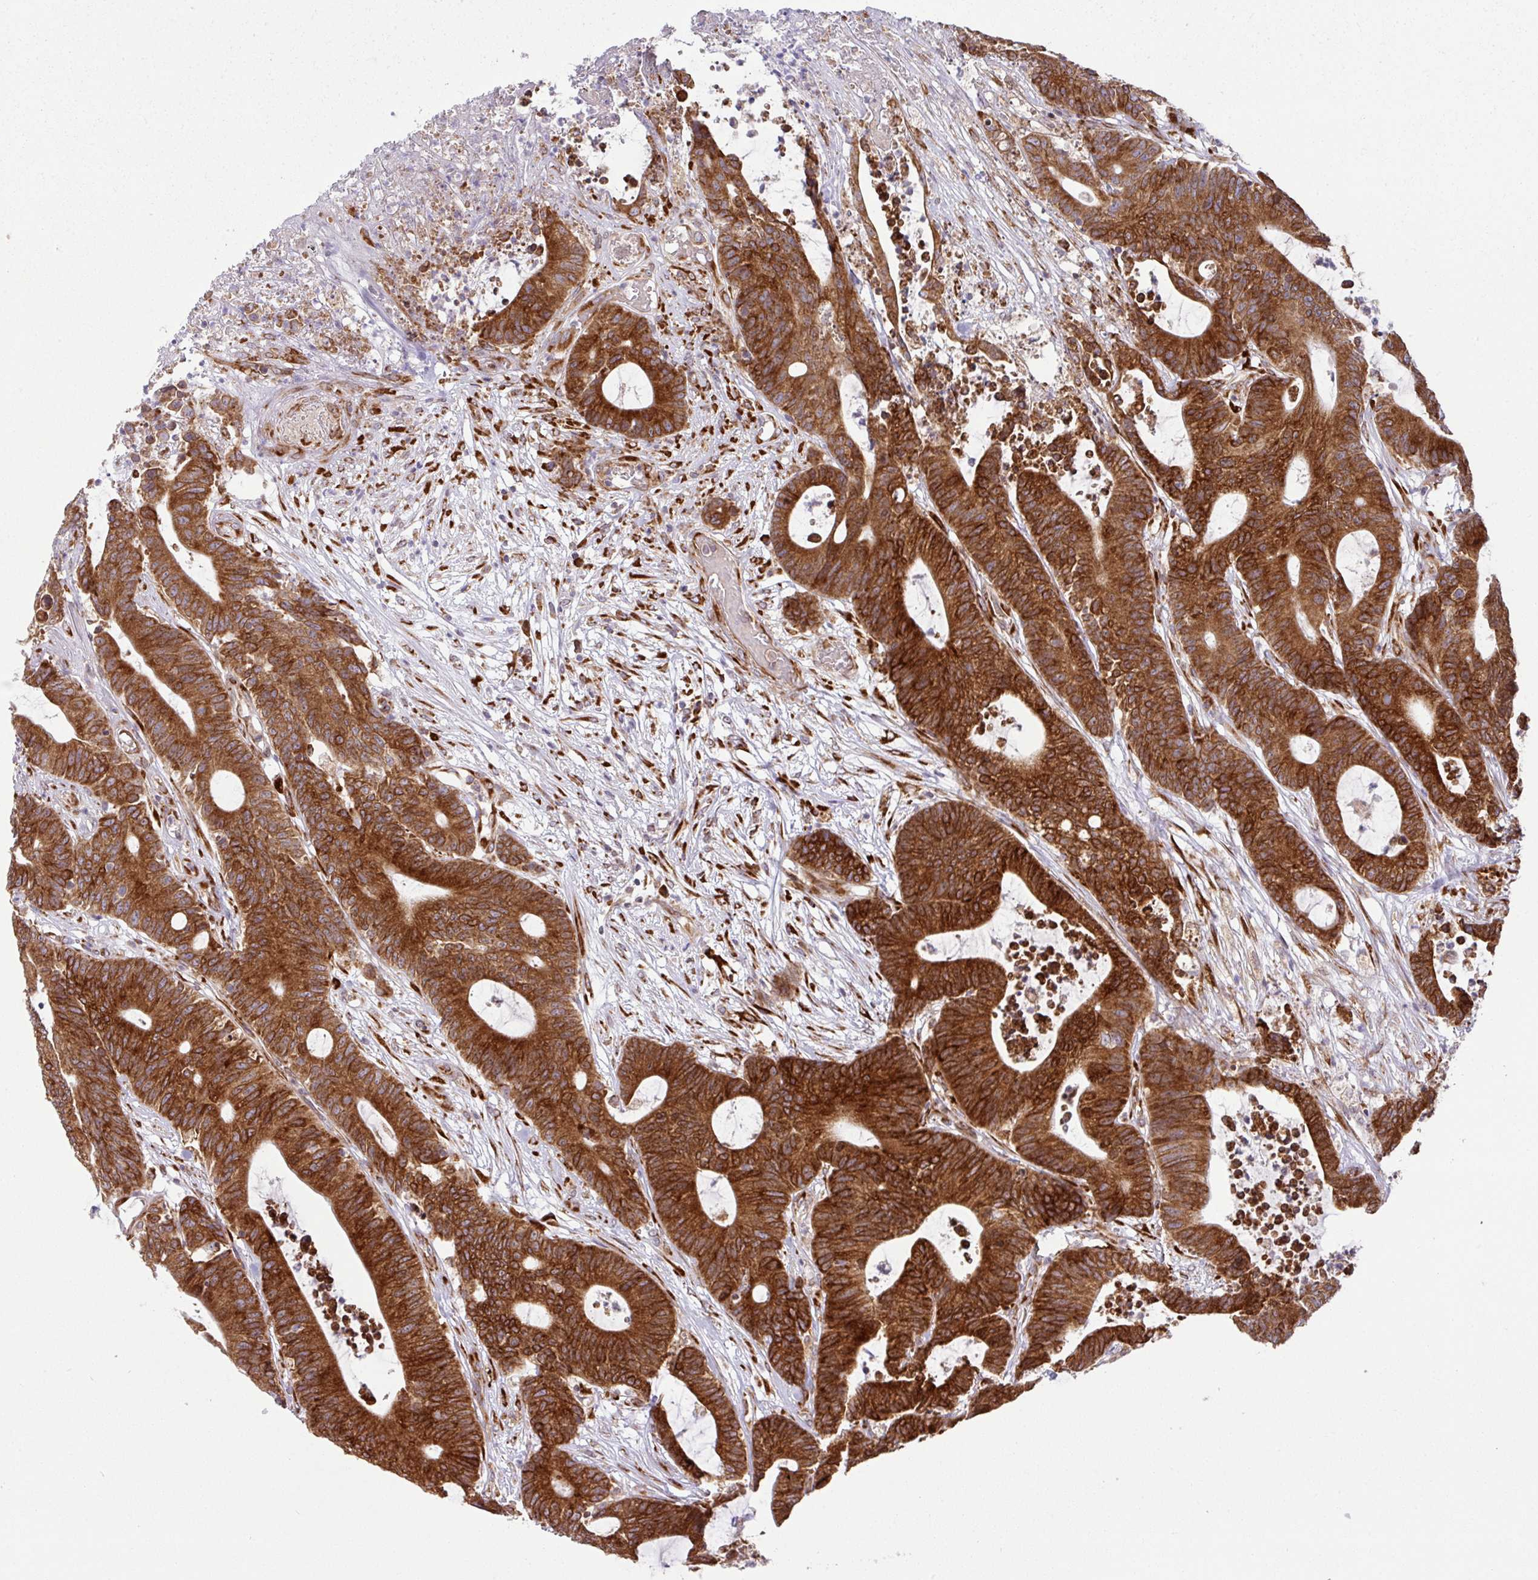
{"staining": {"intensity": "strong", "quantity": ">75%", "location": "cytoplasmic/membranous"}, "tissue": "colorectal cancer", "cell_type": "Tumor cells", "image_type": "cancer", "snomed": [{"axis": "morphology", "description": "Adenocarcinoma, NOS"}, {"axis": "topography", "description": "Colon"}], "caption": "High-power microscopy captured an immunohistochemistry histopathology image of colorectal adenocarcinoma, revealing strong cytoplasmic/membranous expression in approximately >75% of tumor cells. The protein is shown in brown color, while the nuclei are stained blue.", "gene": "SLC39A7", "patient": {"sex": "female", "age": 84}}